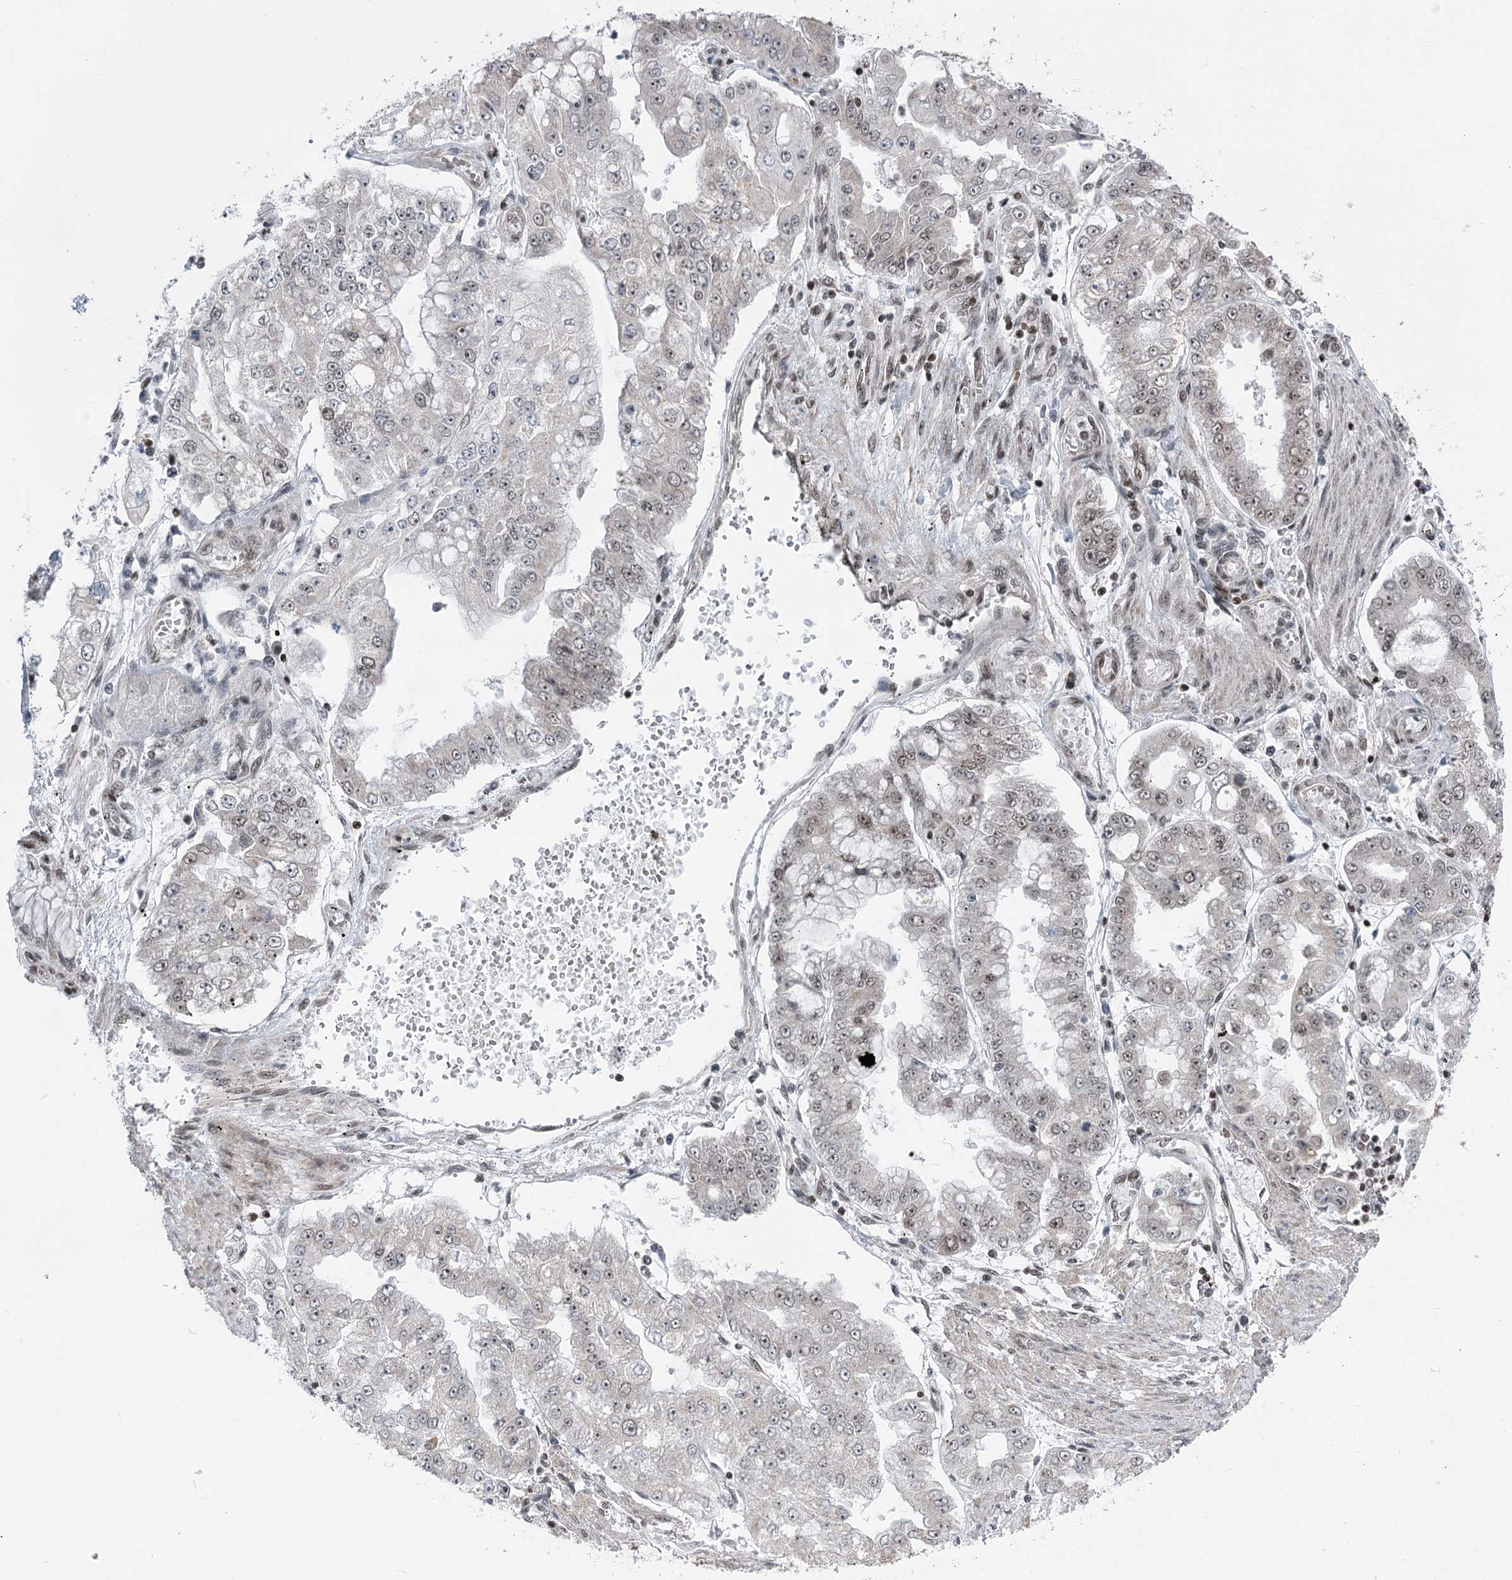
{"staining": {"intensity": "weak", "quantity": "25%-75%", "location": "nuclear"}, "tissue": "stomach cancer", "cell_type": "Tumor cells", "image_type": "cancer", "snomed": [{"axis": "morphology", "description": "Adenocarcinoma, NOS"}, {"axis": "topography", "description": "Stomach"}], "caption": "Approximately 25%-75% of tumor cells in stomach cancer (adenocarcinoma) reveal weak nuclear protein expression as visualized by brown immunohistochemical staining.", "gene": "CGGBP1", "patient": {"sex": "male", "age": 76}}